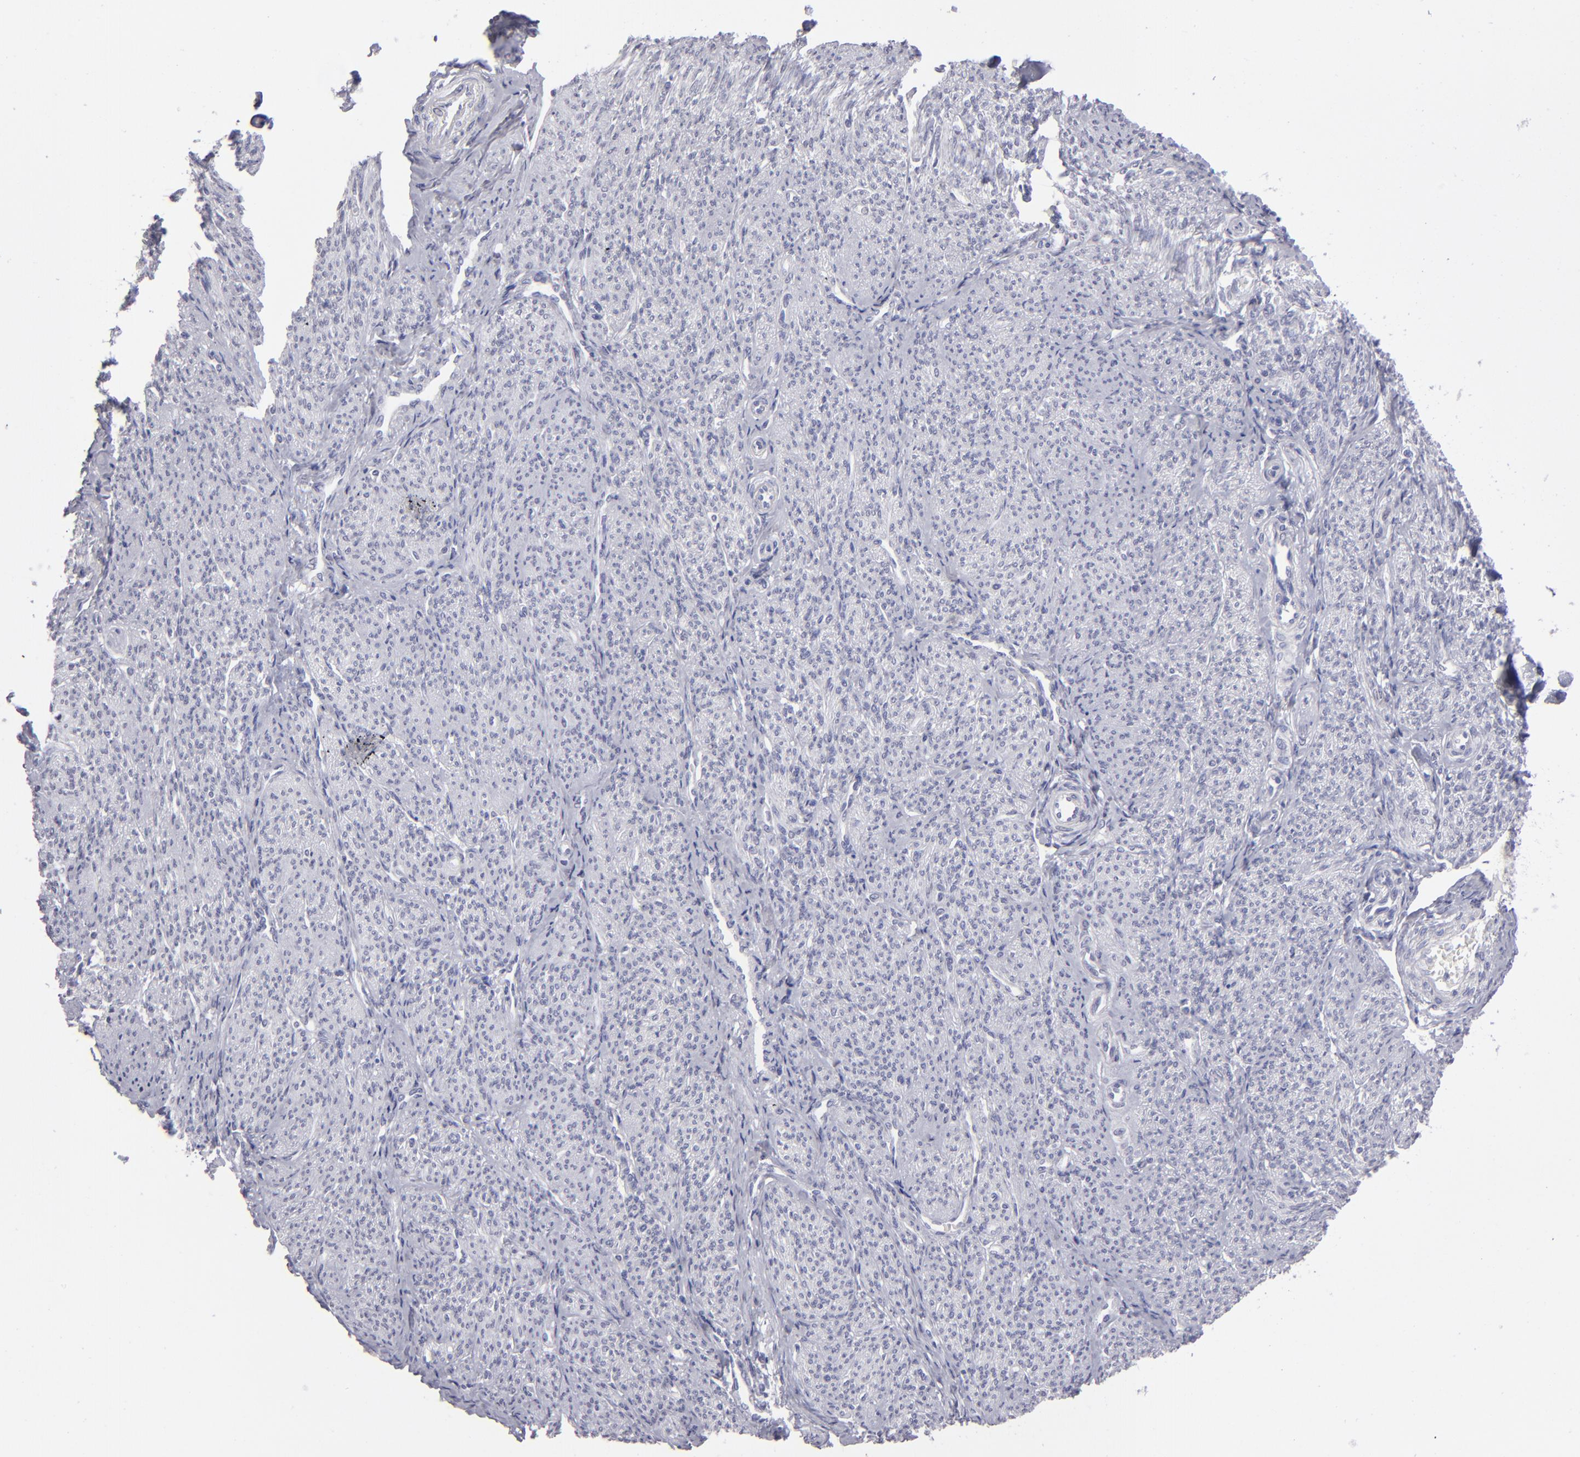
{"staining": {"intensity": "negative", "quantity": "none", "location": "none"}, "tissue": "smooth muscle", "cell_type": "Smooth muscle cells", "image_type": "normal", "snomed": [{"axis": "morphology", "description": "Normal tissue, NOS"}, {"axis": "topography", "description": "Smooth muscle"}], "caption": "There is no significant staining in smooth muscle cells of smooth muscle. (Stains: DAB IHC with hematoxylin counter stain, Microscopy: brightfield microscopy at high magnification).", "gene": "ALDOB", "patient": {"sex": "female", "age": 65}}